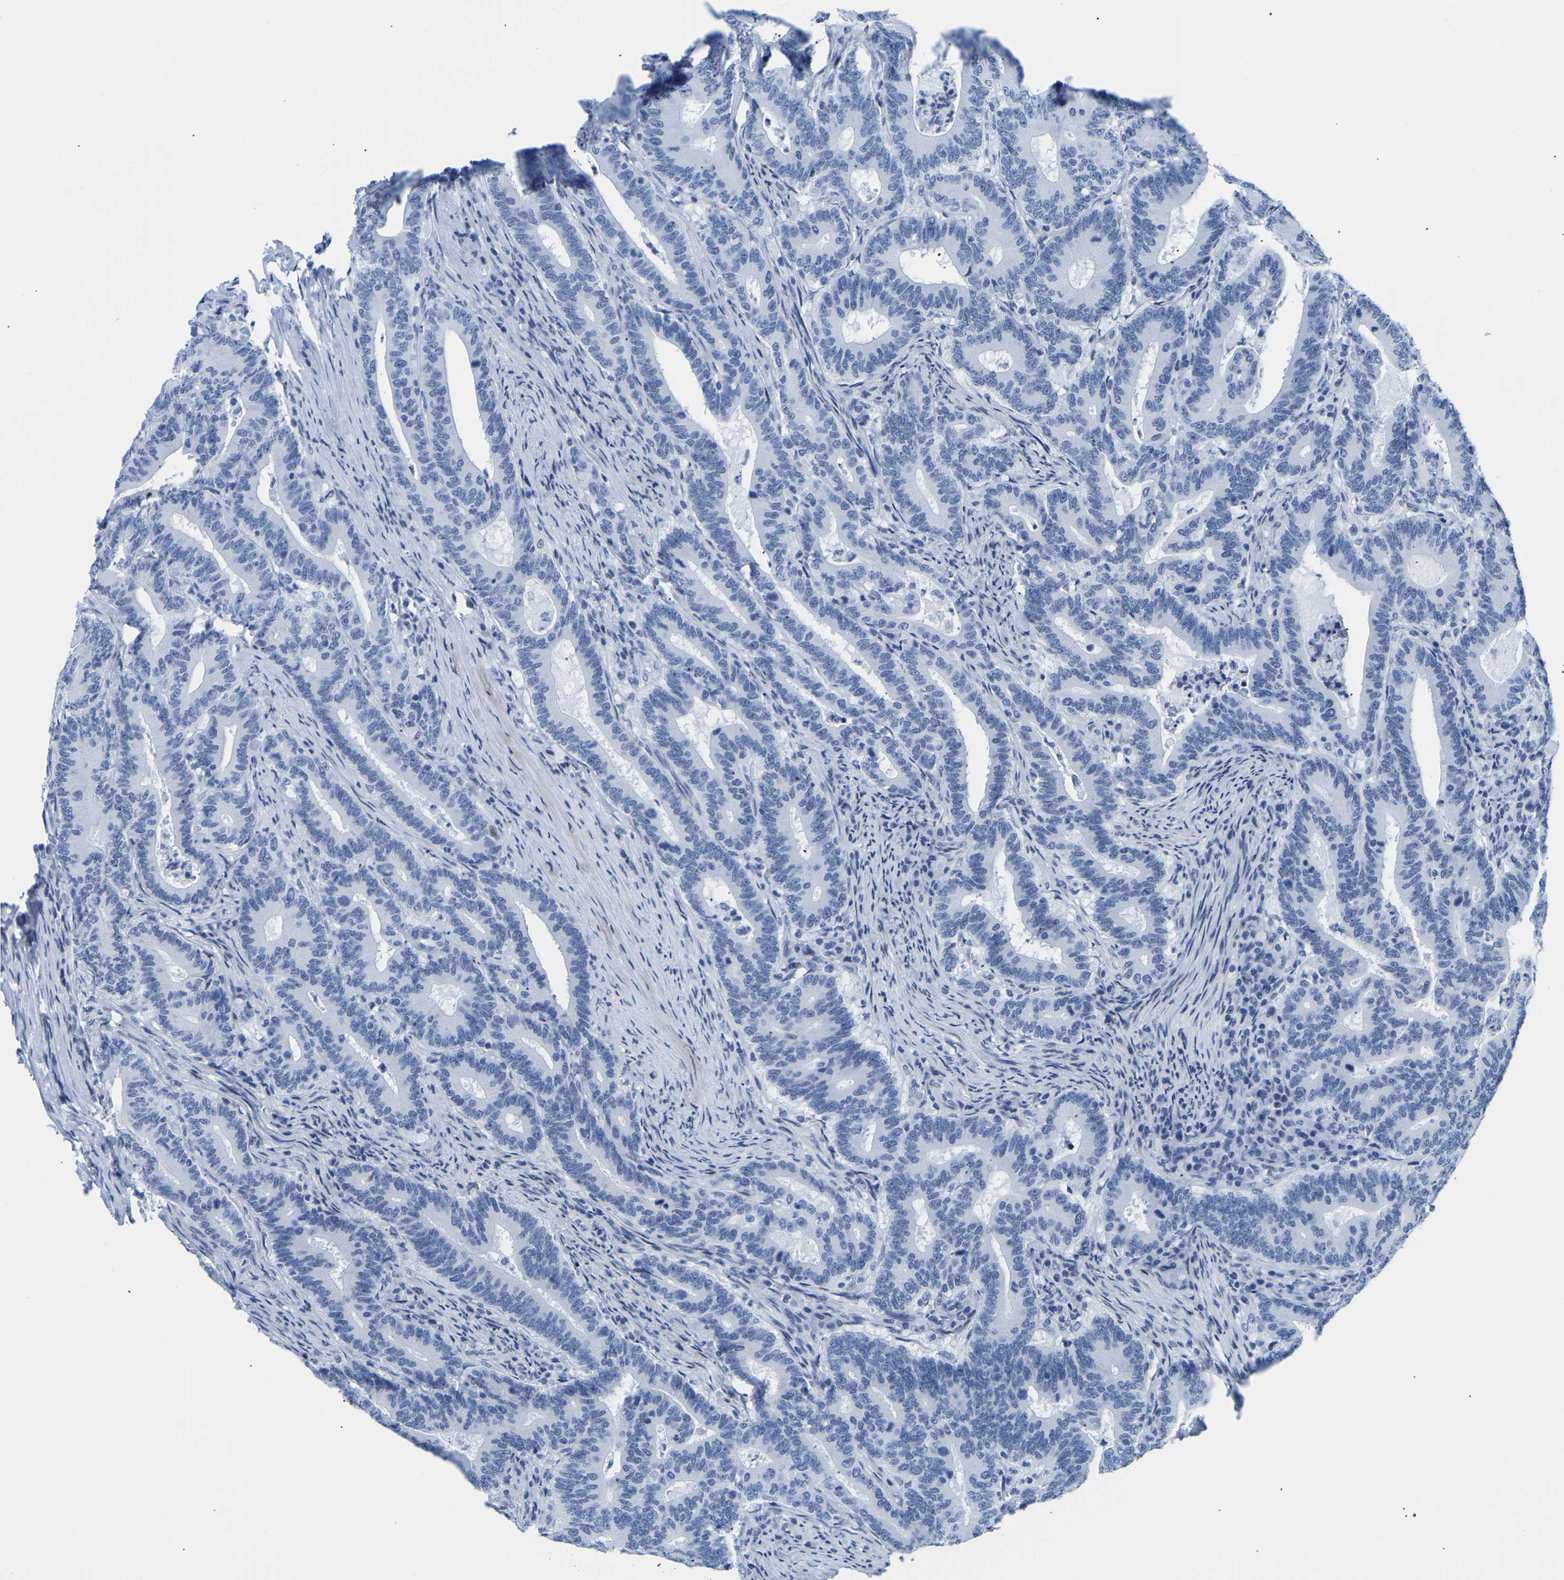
{"staining": {"intensity": "negative", "quantity": "none", "location": "none"}, "tissue": "colorectal cancer", "cell_type": "Tumor cells", "image_type": "cancer", "snomed": [{"axis": "morphology", "description": "Adenocarcinoma, NOS"}, {"axis": "topography", "description": "Colon"}], "caption": "Adenocarcinoma (colorectal) stained for a protein using IHC shows no staining tumor cells.", "gene": "UPK3A", "patient": {"sex": "female", "age": 66}}